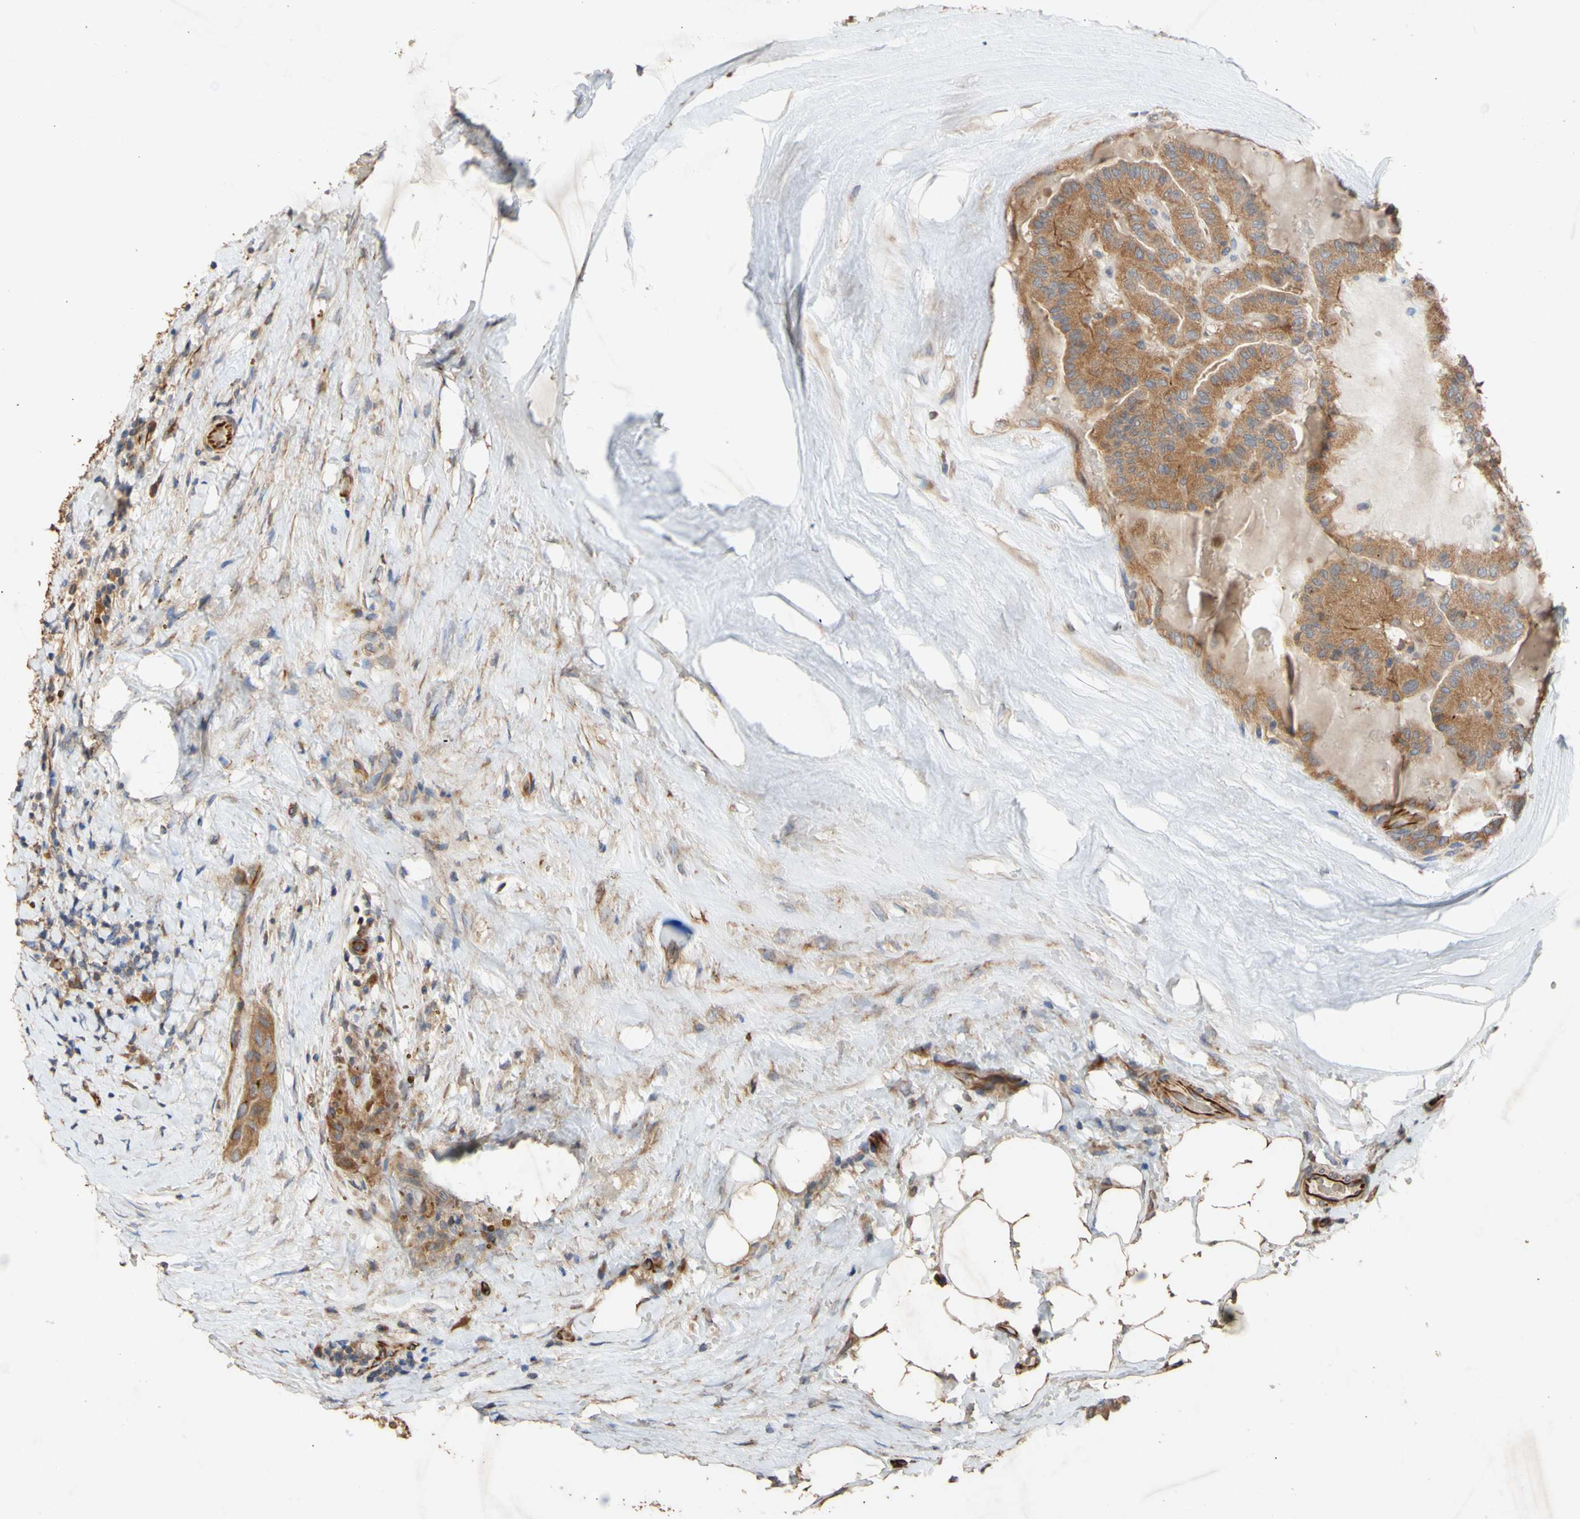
{"staining": {"intensity": "moderate", "quantity": ">75%", "location": "cytoplasmic/membranous"}, "tissue": "thyroid cancer", "cell_type": "Tumor cells", "image_type": "cancer", "snomed": [{"axis": "morphology", "description": "Papillary adenocarcinoma, NOS"}, {"axis": "topography", "description": "Thyroid gland"}], "caption": "Thyroid papillary adenocarcinoma stained with immunohistochemistry (IHC) displays moderate cytoplasmic/membranous expression in about >75% of tumor cells. (Stains: DAB in brown, nuclei in blue, Microscopy: brightfield microscopy at high magnification).", "gene": "EIF2S3", "patient": {"sex": "male", "age": 77}}